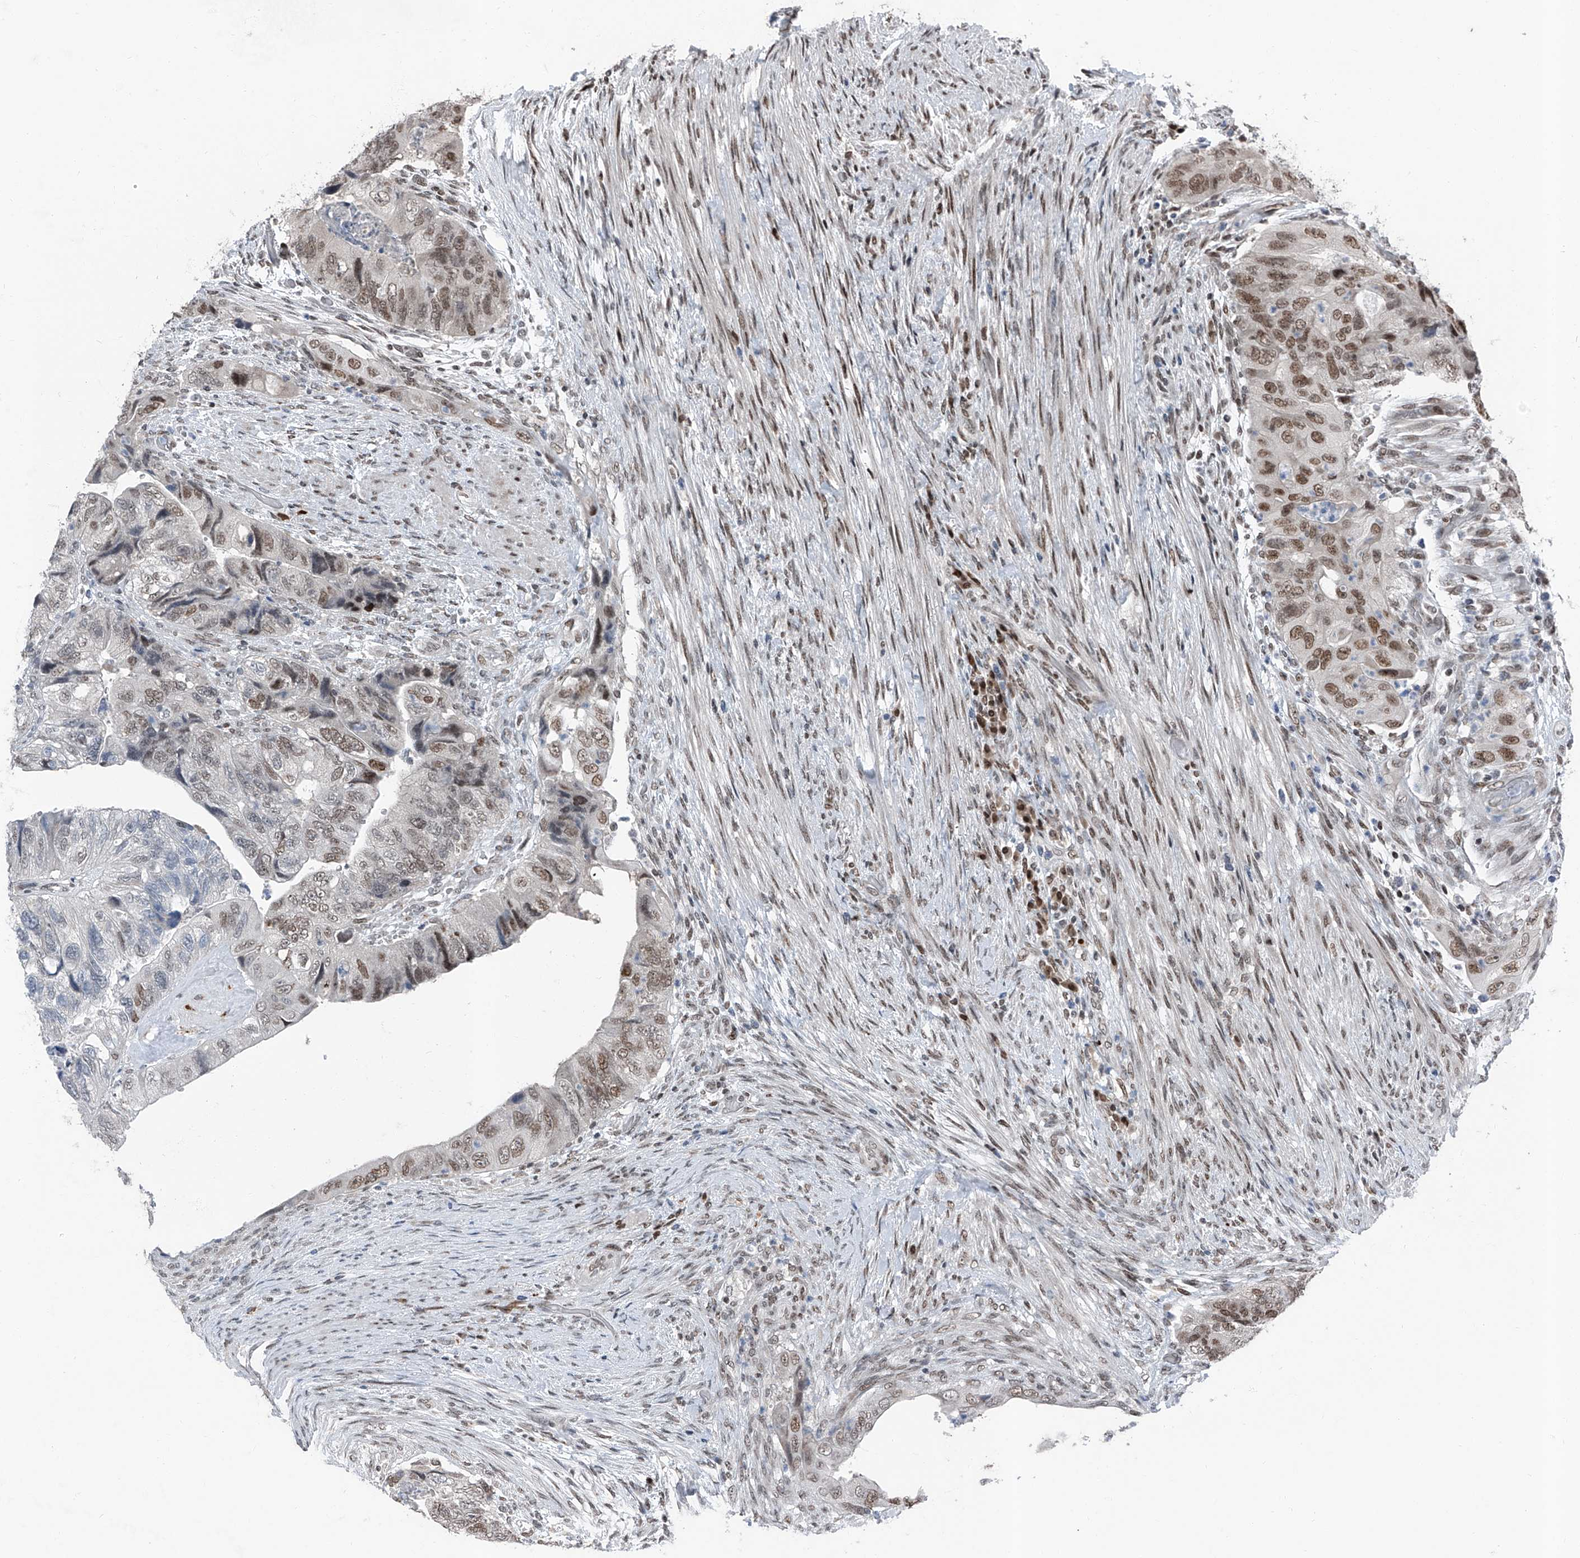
{"staining": {"intensity": "moderate", "quantity": "25%-75%", "location": "nuclear"}, "tissue": "colorectal cancer", "cell_type": "Tumor cells", "image_type": "cancer", "snomed": [{"axis": "morphology", "description": "Adenocarcinoma, NOS"}, {"axis": "topography", "description": "Rectum"}], "caption": "Brown immunohistochemical staining in human adenocarcinoma (colorectal) reveals moderate nuclear staining in about 25%-75% of tumor cells. Using DAB (brown) and hematoxylin (blue) stains, captured at high magnification using brightfield microscopy.", "gene": "BMI1", "patient": {"sex": "male", "age": 63}}